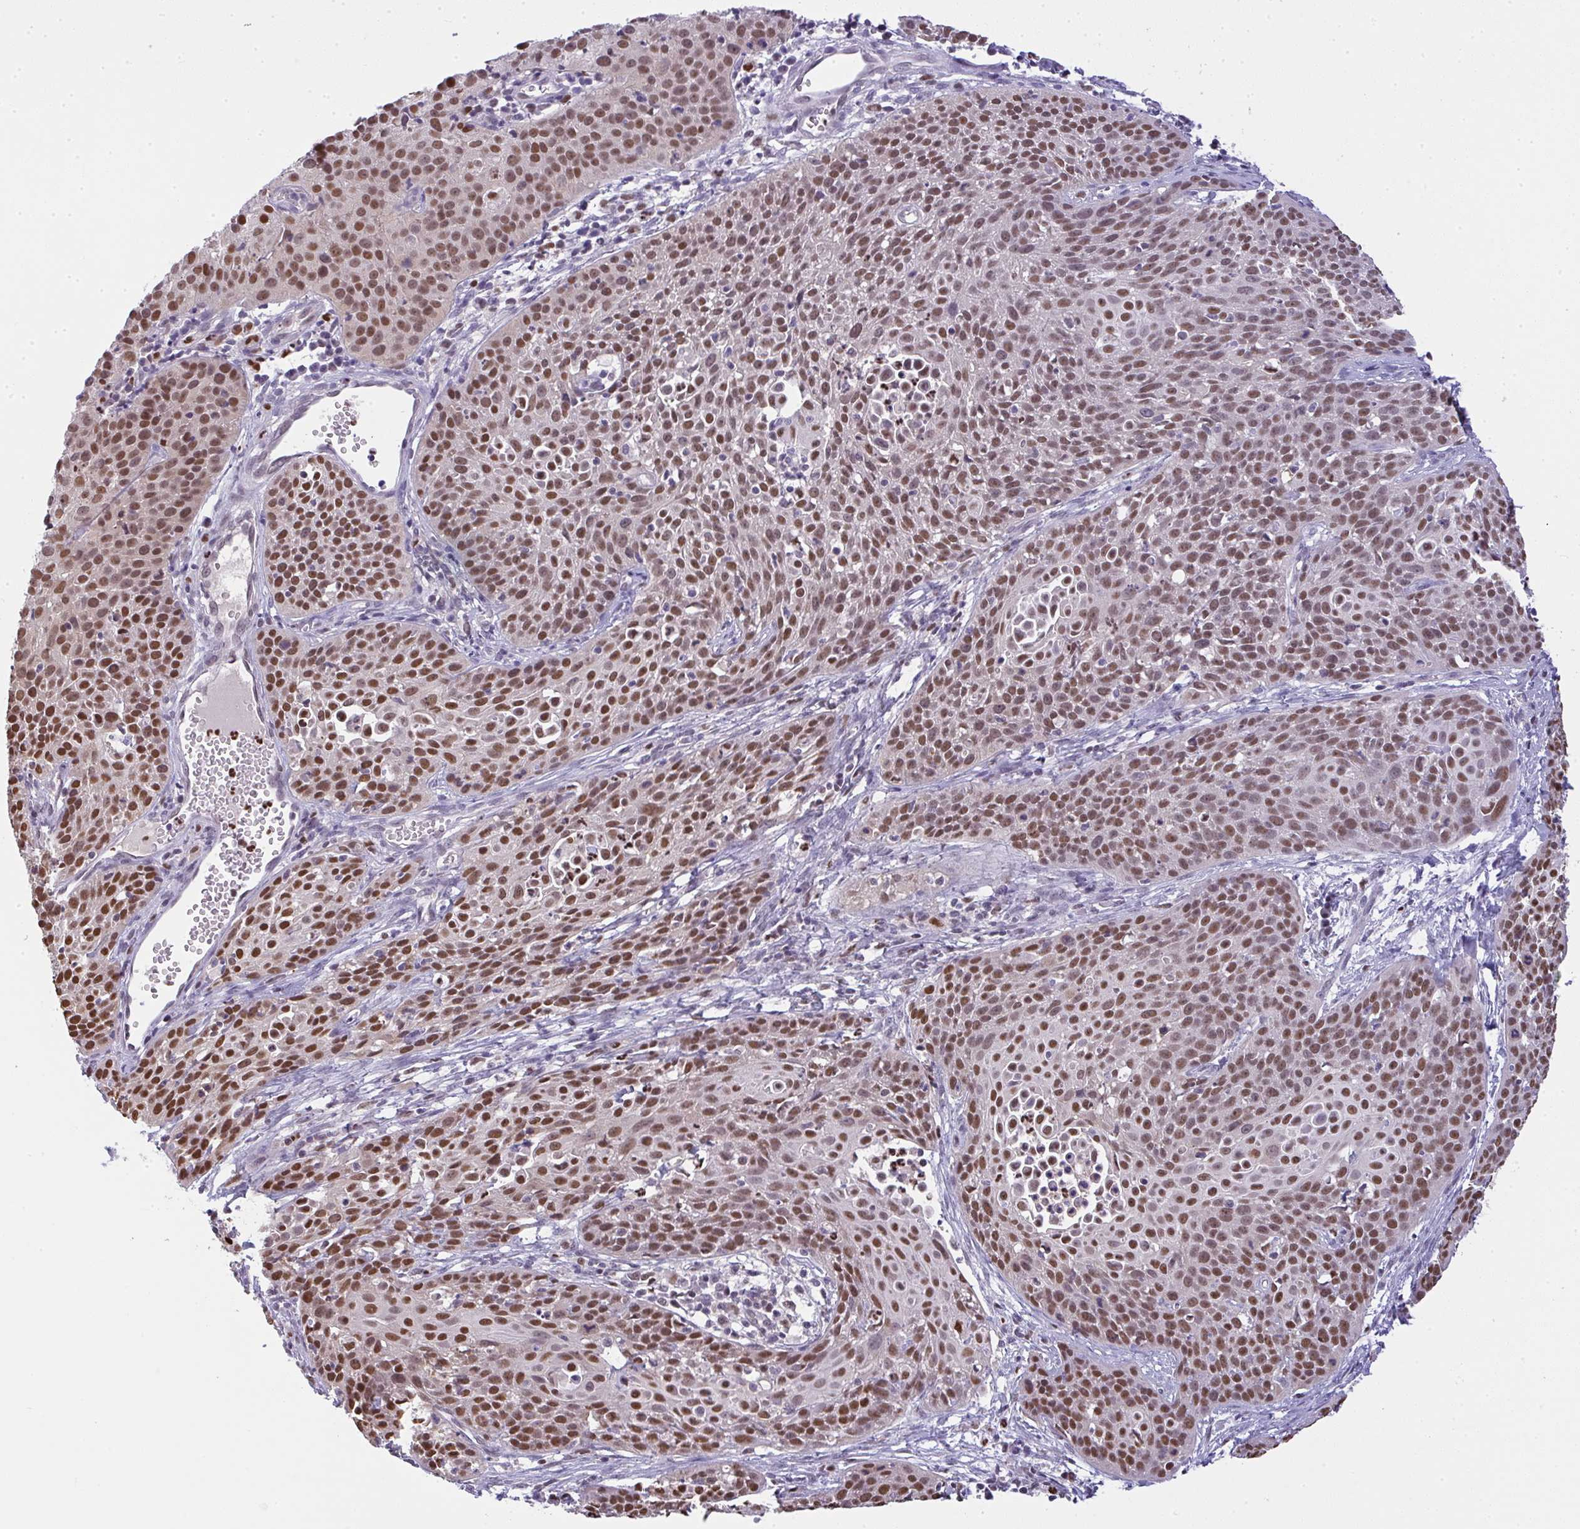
{"staining": {"intensity": "moderate", "quantity": ">75%", "location": "nuclear"}, "tissue": "cervical cancer", "cell_type": "Tumor cells", "image_type": "cancer", "snomed": [{"axis": "morphology", "description": "Squamous cell carcinoma, NOS"}, {"axis": "topography", "description": "Cervix"}], "caption": "This micrograph displays cervical cancer (squamous cell carcinoma) stained with immunohistochemistry (IHC) to label a protein in brown. The nuclear of tumor cells show moderate positivity for the protein. Nuclei are counter-stained blue.", "gene": "BBX", "patient": {"sex": "female", "age": 38}}